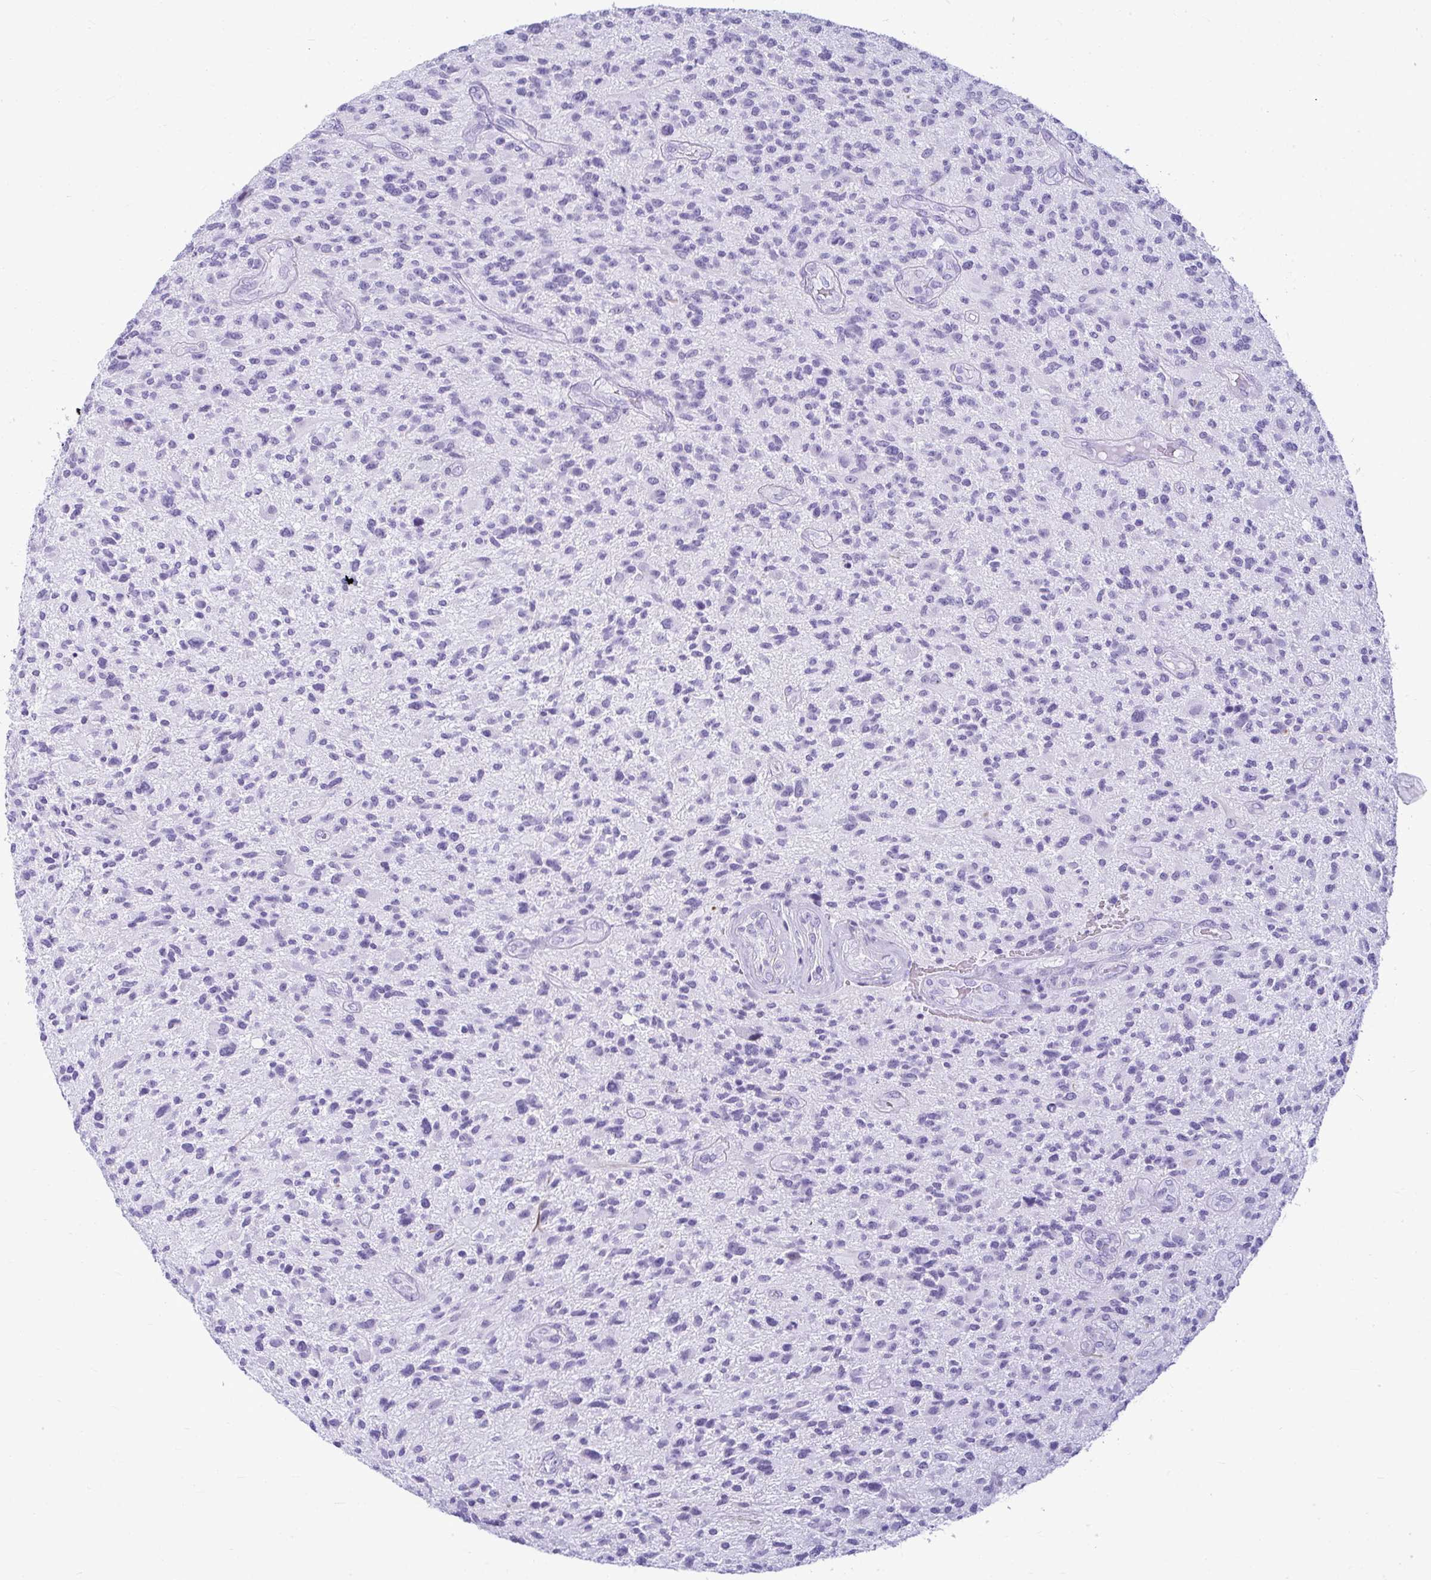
{"staining": {"intensity": "negative", "quantity": "none", "location": "none"}, "tissue": "glioma", "cell_type": "Tumor cells", "image_type": "cancer", "snomed": [{"axis": "morphology", "description": "Glioma, malignant, High grade"}, {"axis": "topography", "description": "Brain"}], "caption": "Tumor cells show no significant staining in high-grade glioma (malignant). (IHC, brightfield microscopy, high magnification).", "gene": "CLGN", "patient": {"sex": "male", "age": 47}}